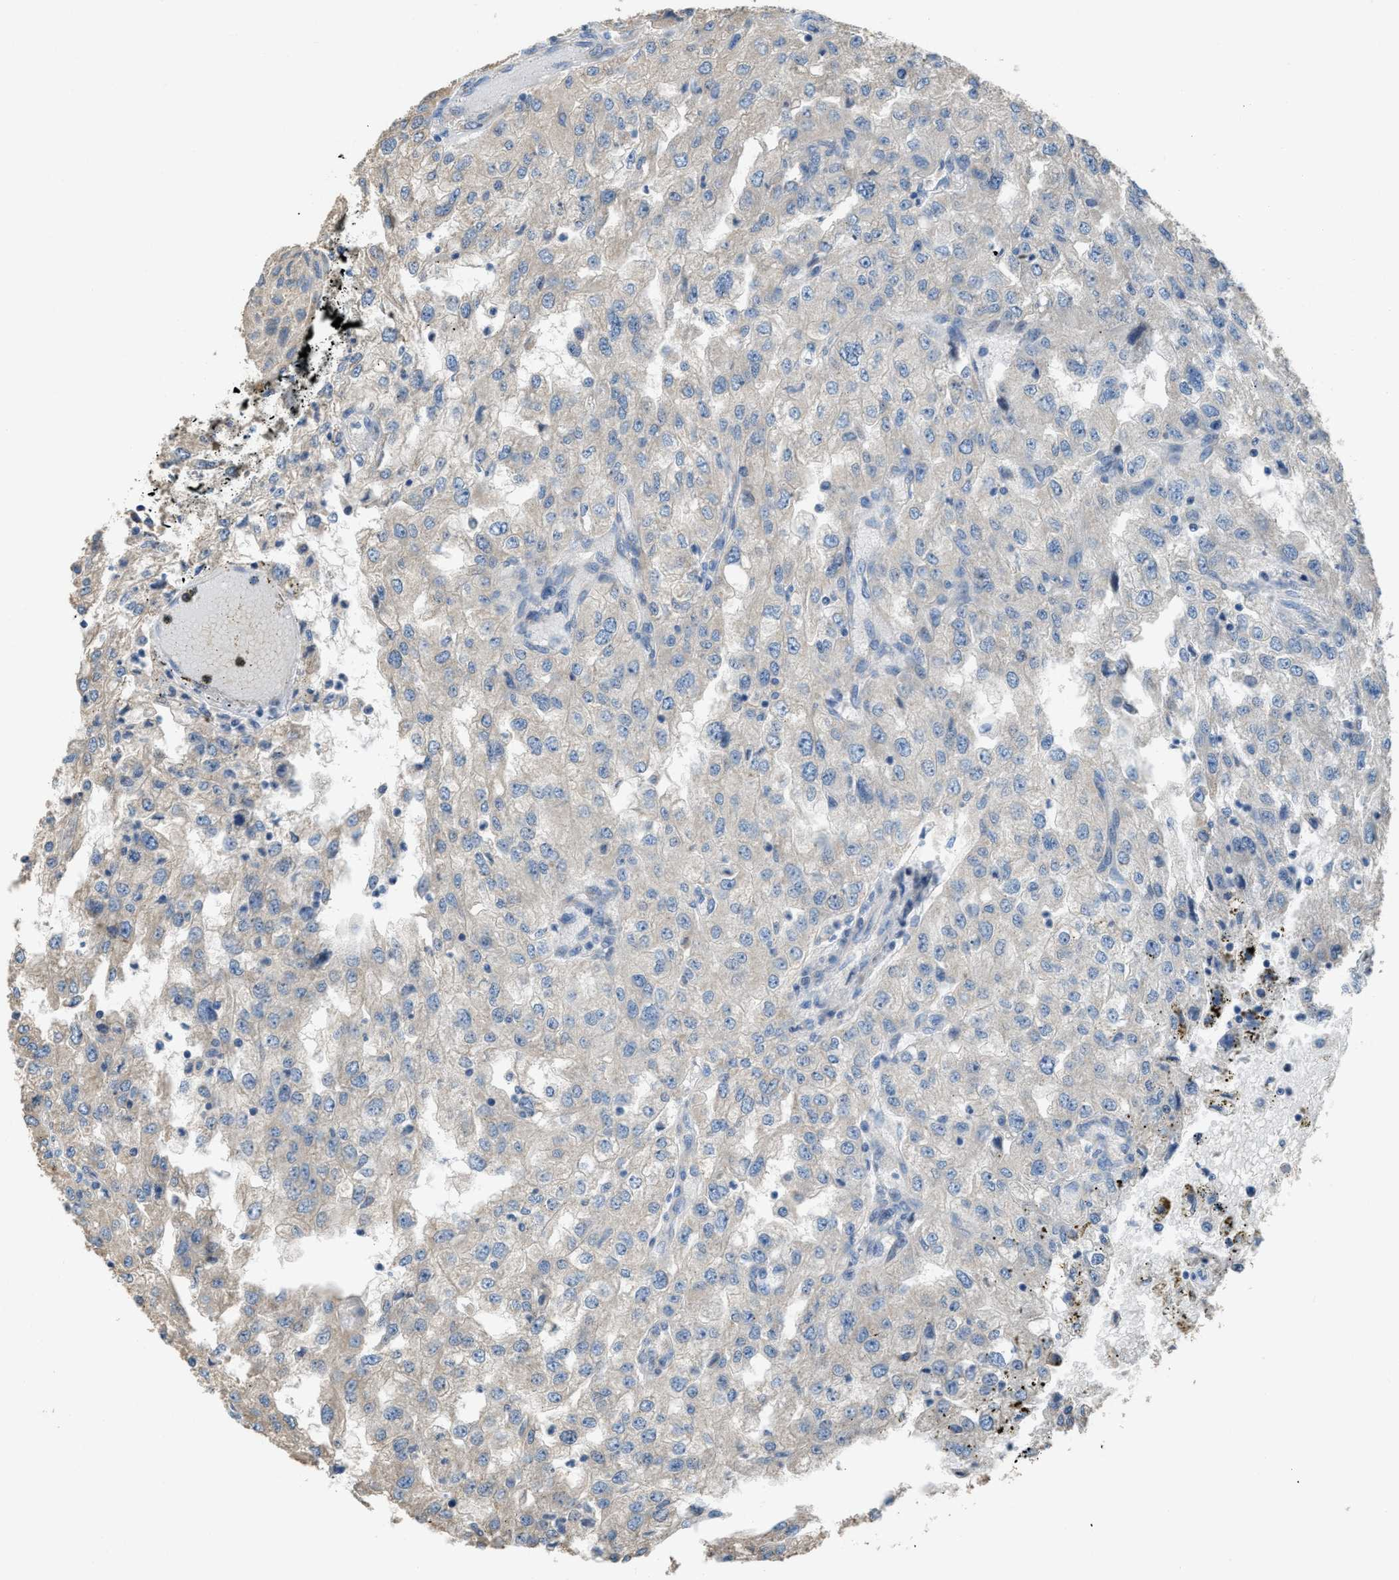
{"staining": {"intensity": "negative", "quantity": "none", "location": "none"}, "tissue": "renal cancer", "cell_type": "Tumor cells", "image_type": "cancer", "snomed": [{"axis": "morphology", "description": "Adenocarcinoma, NOS"}, {"axis": "topography", "description": "Kidney"}], "caption": "Histopathology image shows no protein expression in tumor cells of renal cancer (adenocarcinoma) tissue.", "gene": "TMEM150A", "patient": {"sex": "female", "age": 54}}